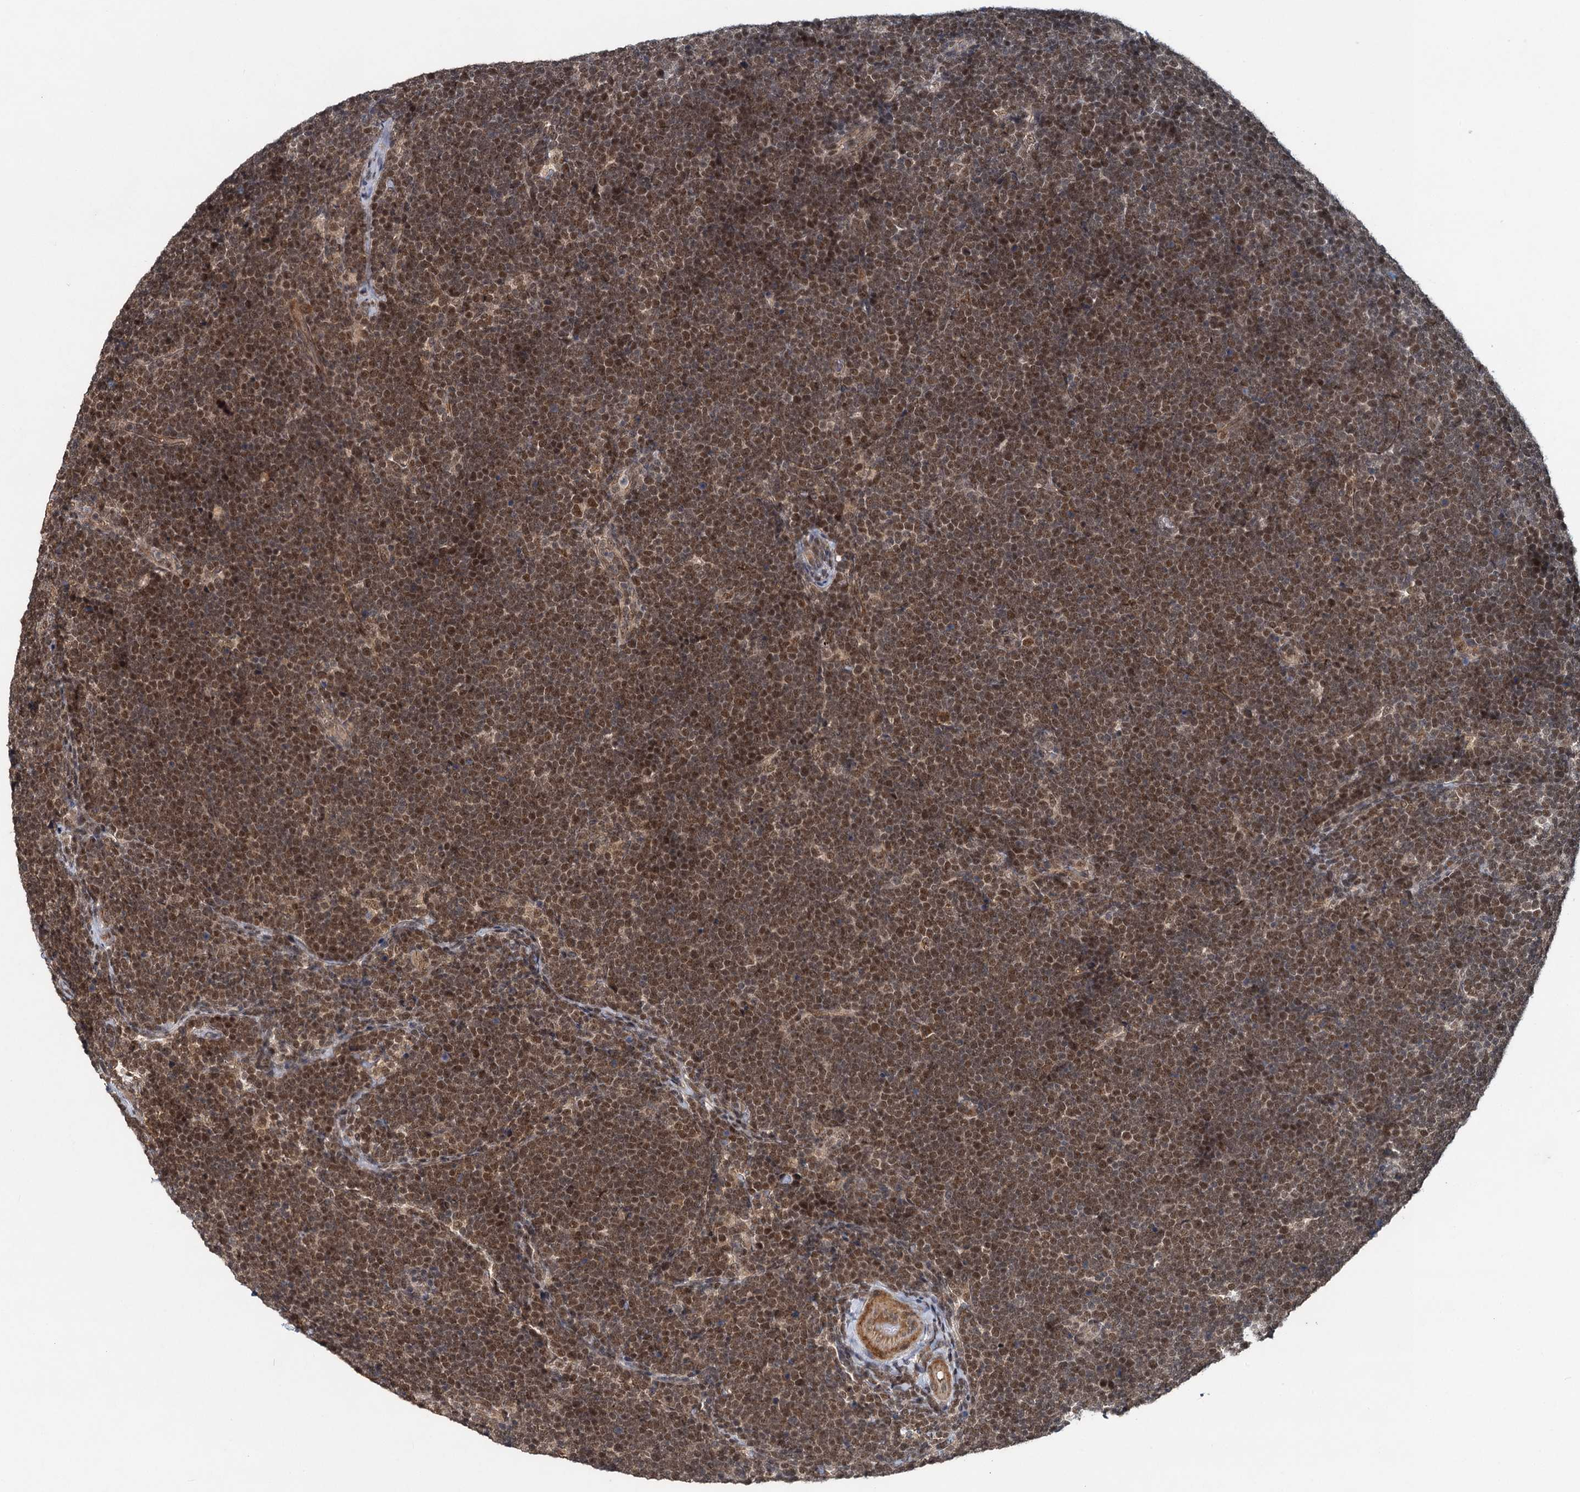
{"staining": {"intensity": "moderate", "quantity": ">75%", "location": "nuclear"}, "tissue": "lymphoma", "cell_type": "Tumor cells", "image_type": "cancer", "snomed": [{"axis": "morphology", "description": "Malignant lymphoma, non-Hodgkin's type, High grade"}, {"axis": "topography", "description": "Lymph node"}], "caption": "Immunohistochemistry (IHC) photomicrograph of neoplastic tissue: human malignant lymphoma, non-Hodgkin's type (high-grade) stained using immunohistochemistry shows medium levels of moderate protein expression localized specifically in the nuclear of tumor cells, appearing as a nuclear brown color.", "gene": "RITA1", "patient": {"sex": "male", "age": 13}}